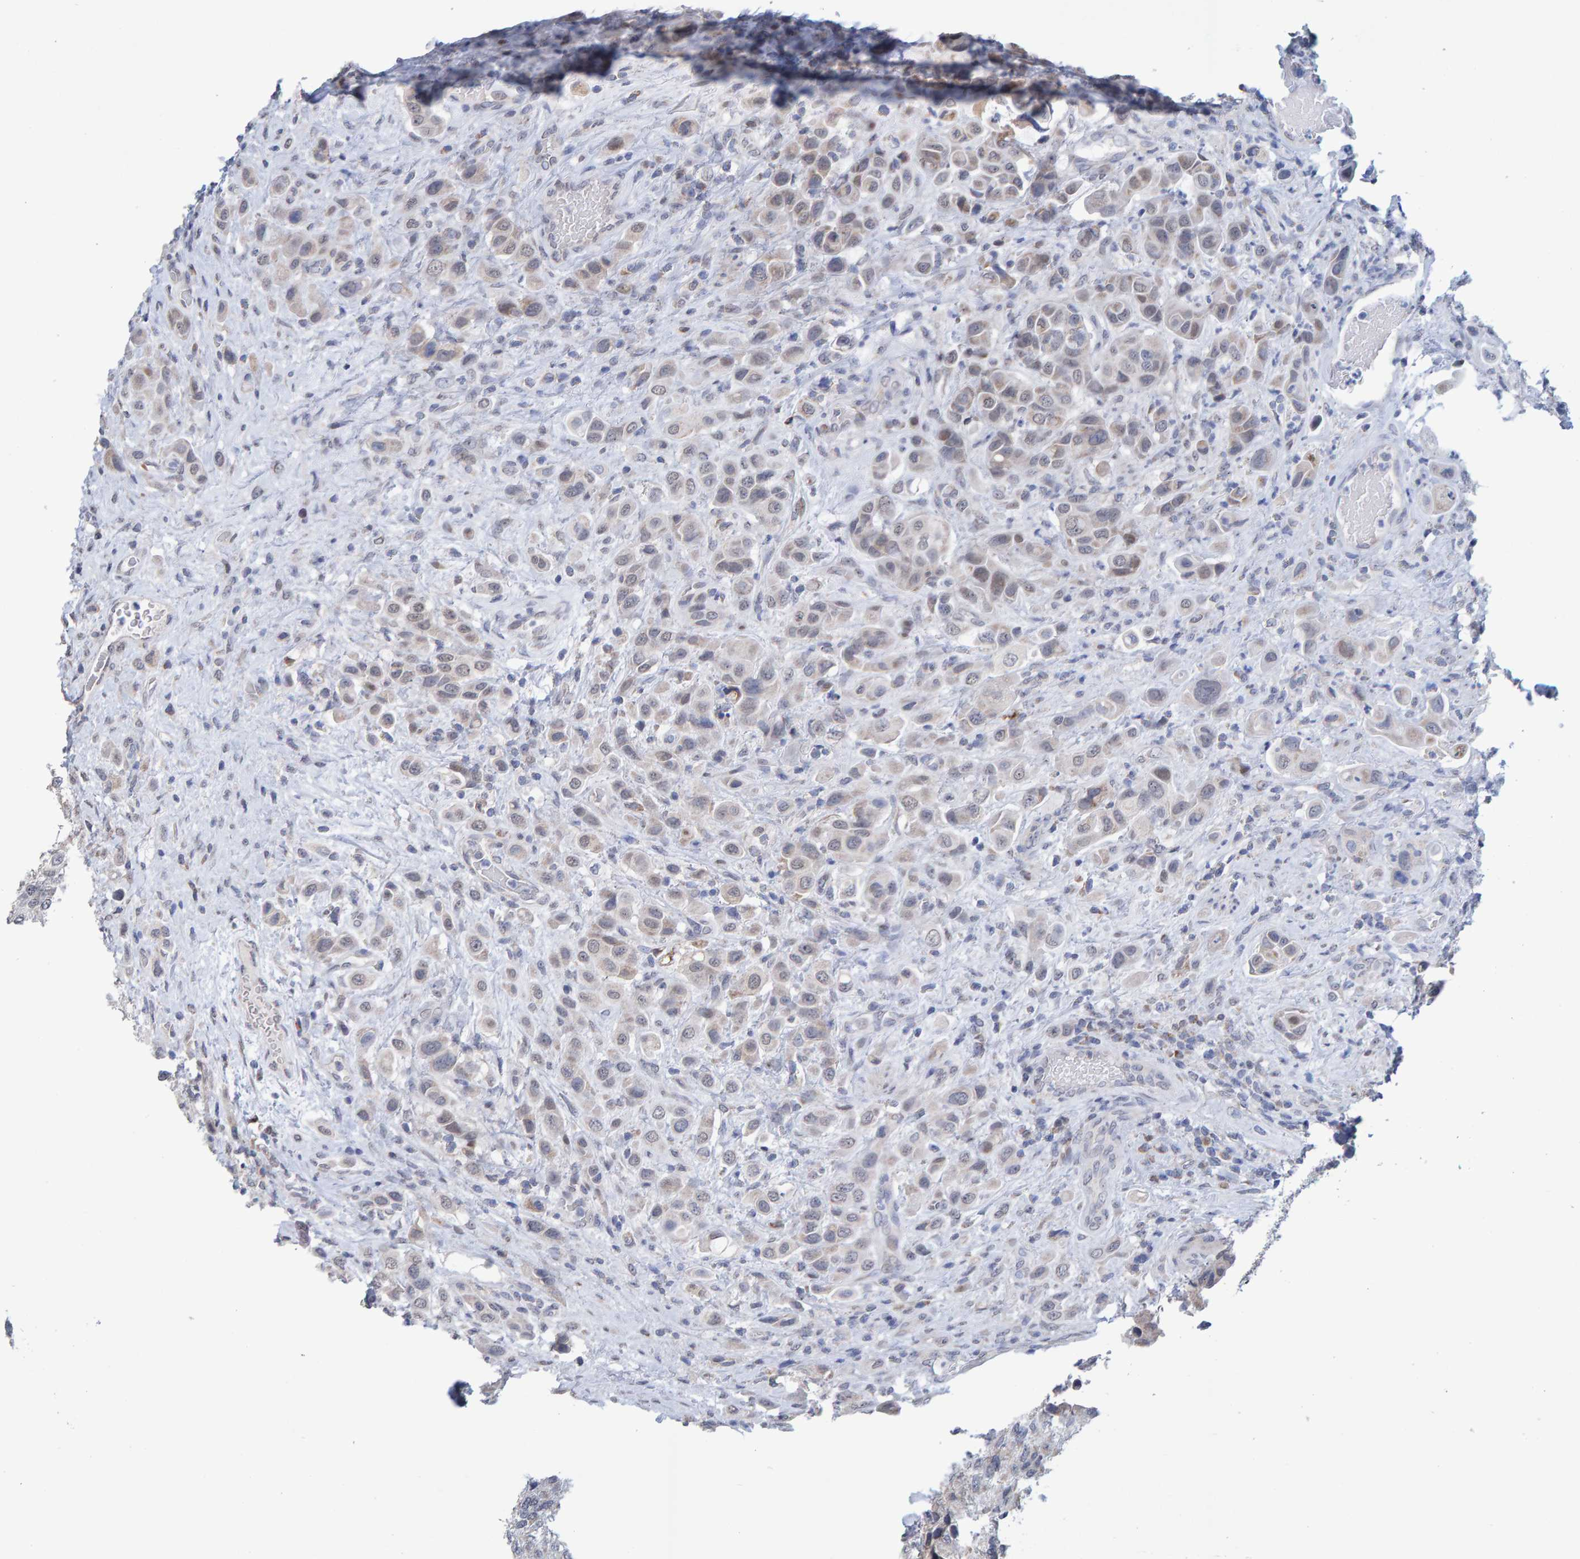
{"staining": {"intensity": "weak", "quantity": "<25%", "location": "nuclear"}, "tissue": "urothelial cancer", "cell_type": "Tumor cells", "image_type": "cancer", "snomed": [{"axis": "morphology", "description": "Urothelial carcinoma, High grade"}, {"axis": "topography", "description": "Urinary bladder"}], "caption": "Immunohistochemistry (IHC) photomicrograph of urothelial cancer stained for a protein (brown), which displays no staining in tumor cells.", "gene": "USP43", "patient": {"sex": "male", "age": 50}}